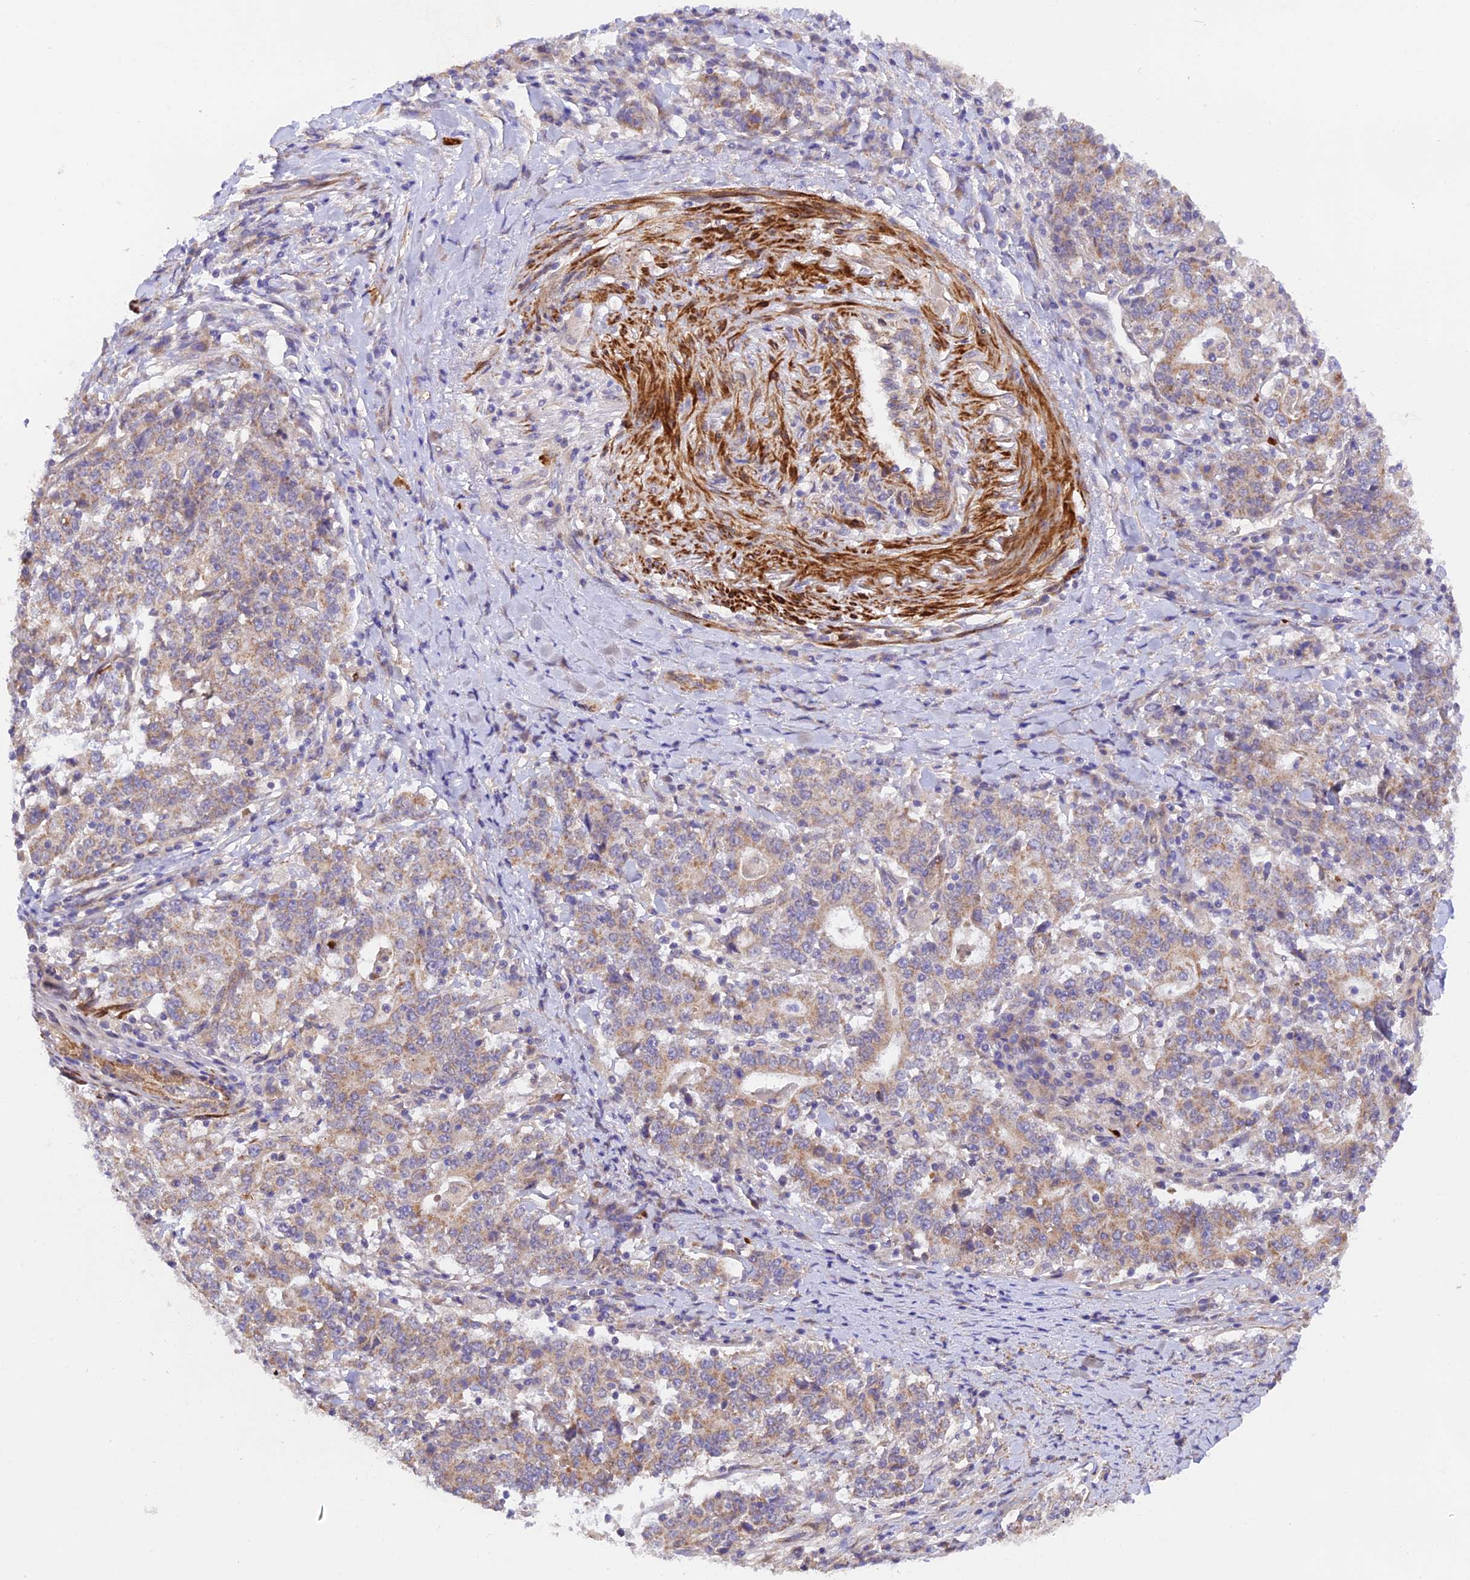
{"staining": {"intensity": "weak", "quantity": "<25%", "location": "cytoplasmic/membranous"}, "tissue": "stomach cancer", "cell_type": "Tumor cells", "image_type": "cancer", "snomed": [{"axis": "morphology", "description": "Adenocarcinoma, NOS"}, {"axis": "topography", "description": "Stomach"}], "caption": "Immunohistochemical staining of human stomach cancer (adenocarcinoma) displays no significant staining in tumor cells.", "gene": "WDFY4", "patient": {"sex": "male", "age": 59}}